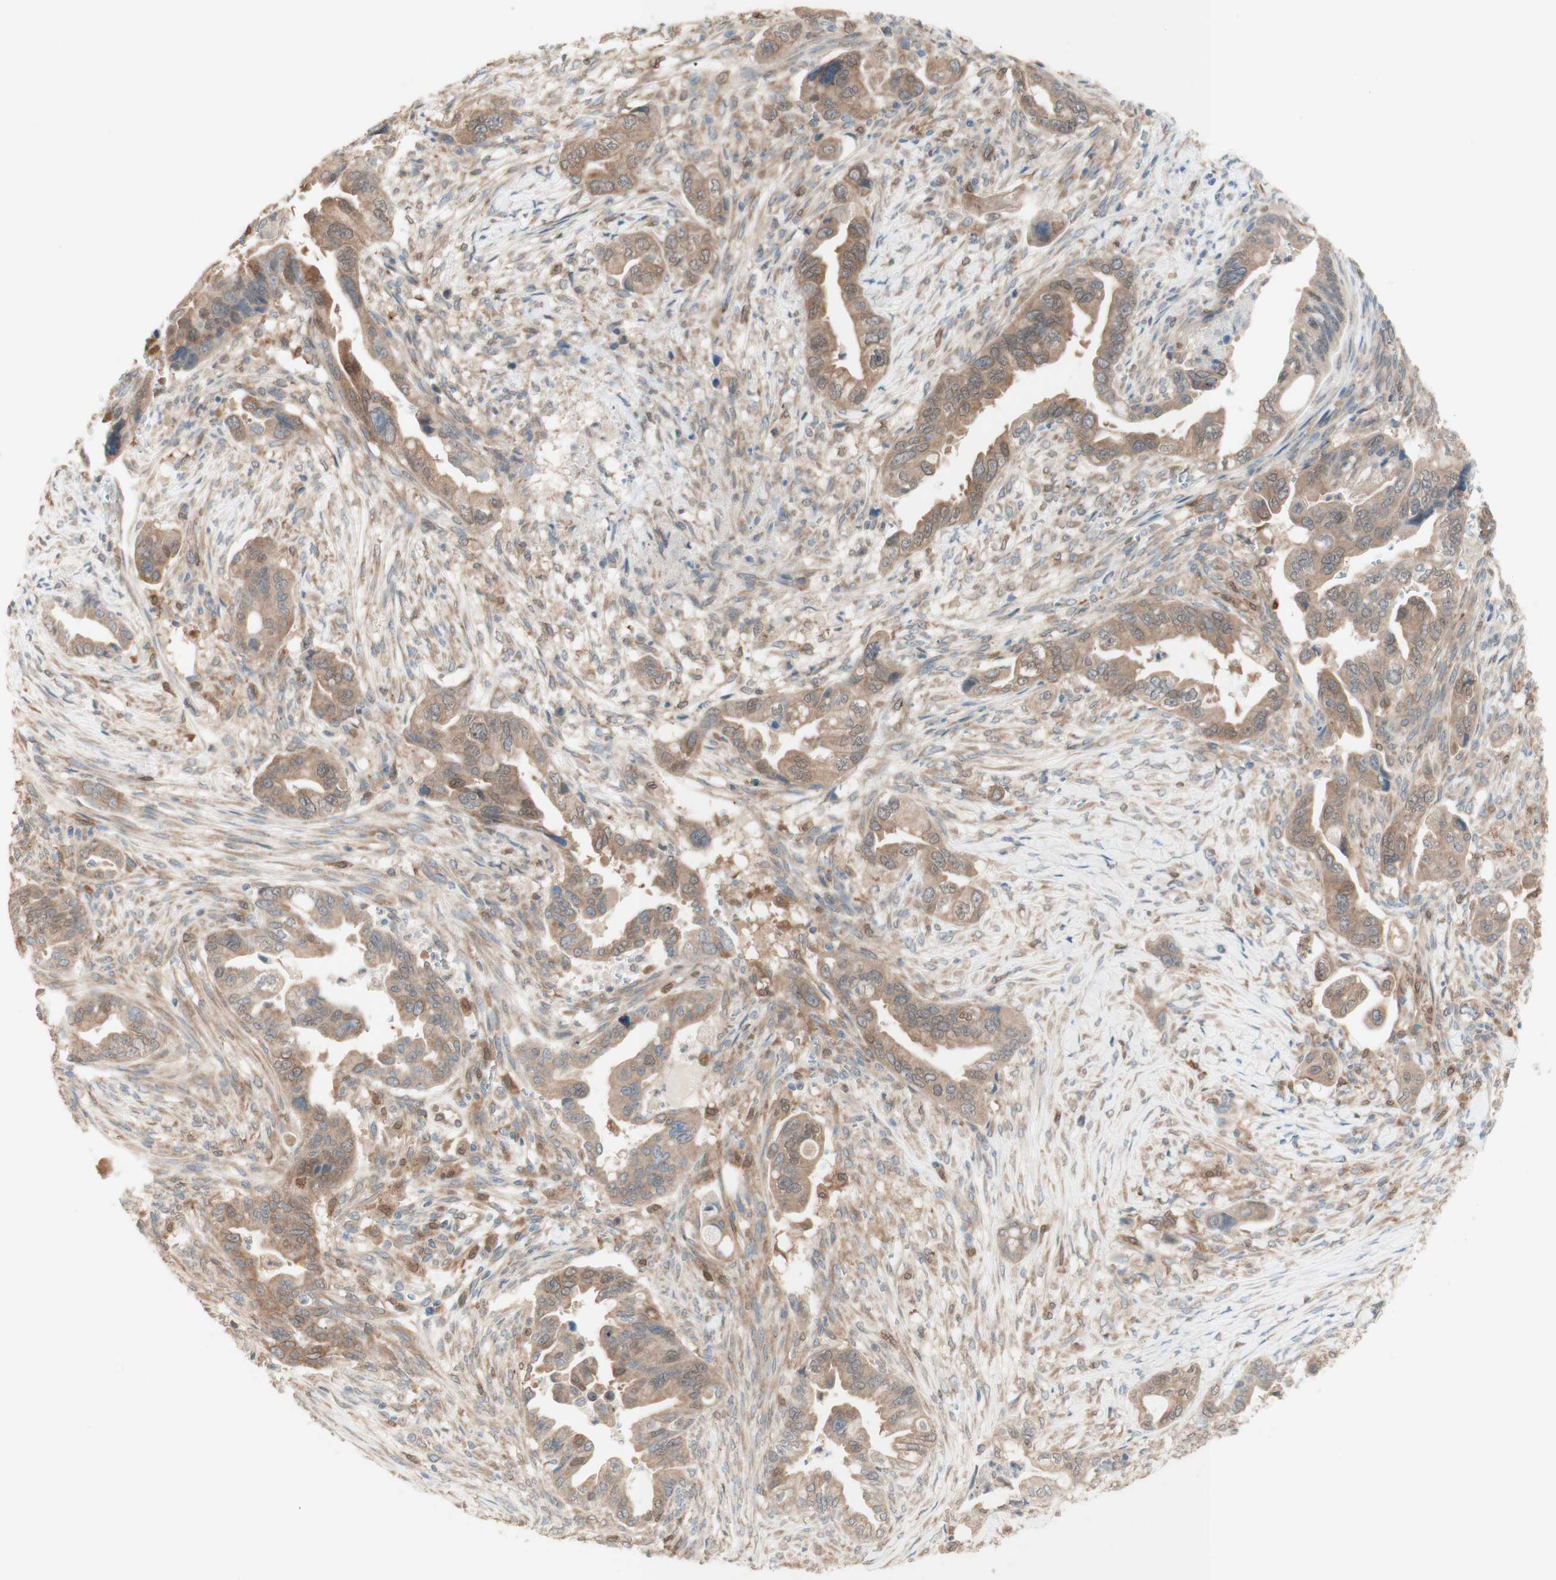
{"staining": {"intensity": "moderate", "quantity": ">75%", "location": "cytoplasmic/membranous"}, "tissue": "pancreatic cancer", "cell_type": "Tumor cells", "image_type": "cancer", "snomed": [{"axis": "morphology", "description": "Adenocarcinoma, NOS"}, {"axis": "topography", "description": "Pancreas"}], "caption": "Immunohistochemical staining of adenocarcinoma (pancreatic) demonstrates medium levels of moderate cytoplasmic/membranous expression in approximately >75% of tumor cells. (Brightfield microscopy of DAB IHC at high magnification).", "gene": "COMT", "patient": {"sex": "male", "age": 70}}